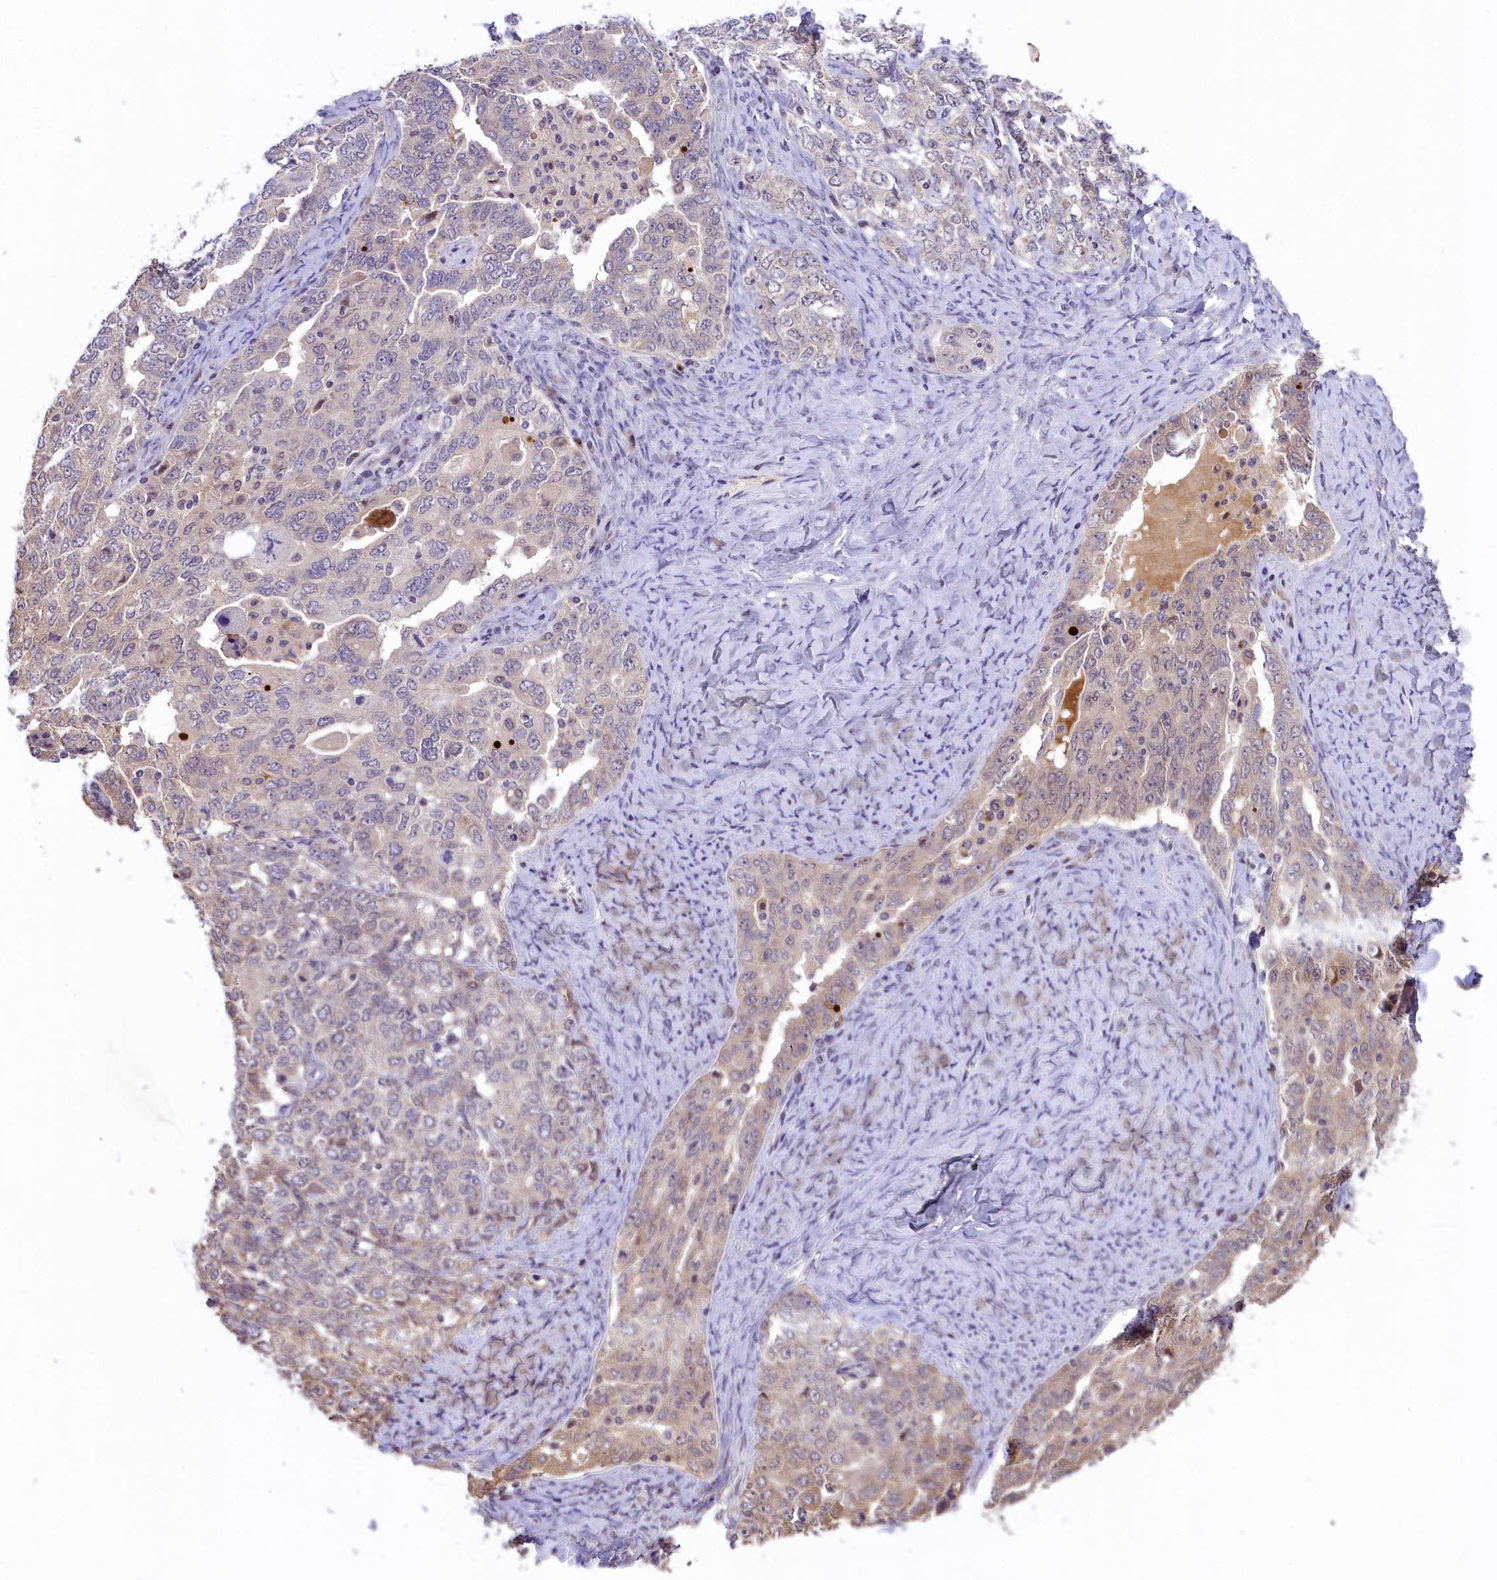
{"staining": {"intensity": "weak", "quantity": "25%-75%", "location": "cytoplasmic/membranous"}, "tissue": "ovarian cancer", "cell_type": "Tumor cells", "image_type": "cancer", "snomed": [{"axis": "morphology", "description": "Carcinoma, endometroid"}, {"axis": "topography", "description": "Ovary"}], "caption": "This is an image of immunohistochemistry (IHC) staining of ovarian cancer, which shows weak positivity in the cytoplasmic/membranous of tumor cells.", "gene": "RBBP8", "patient": {"sex": "female", "age": 62}}